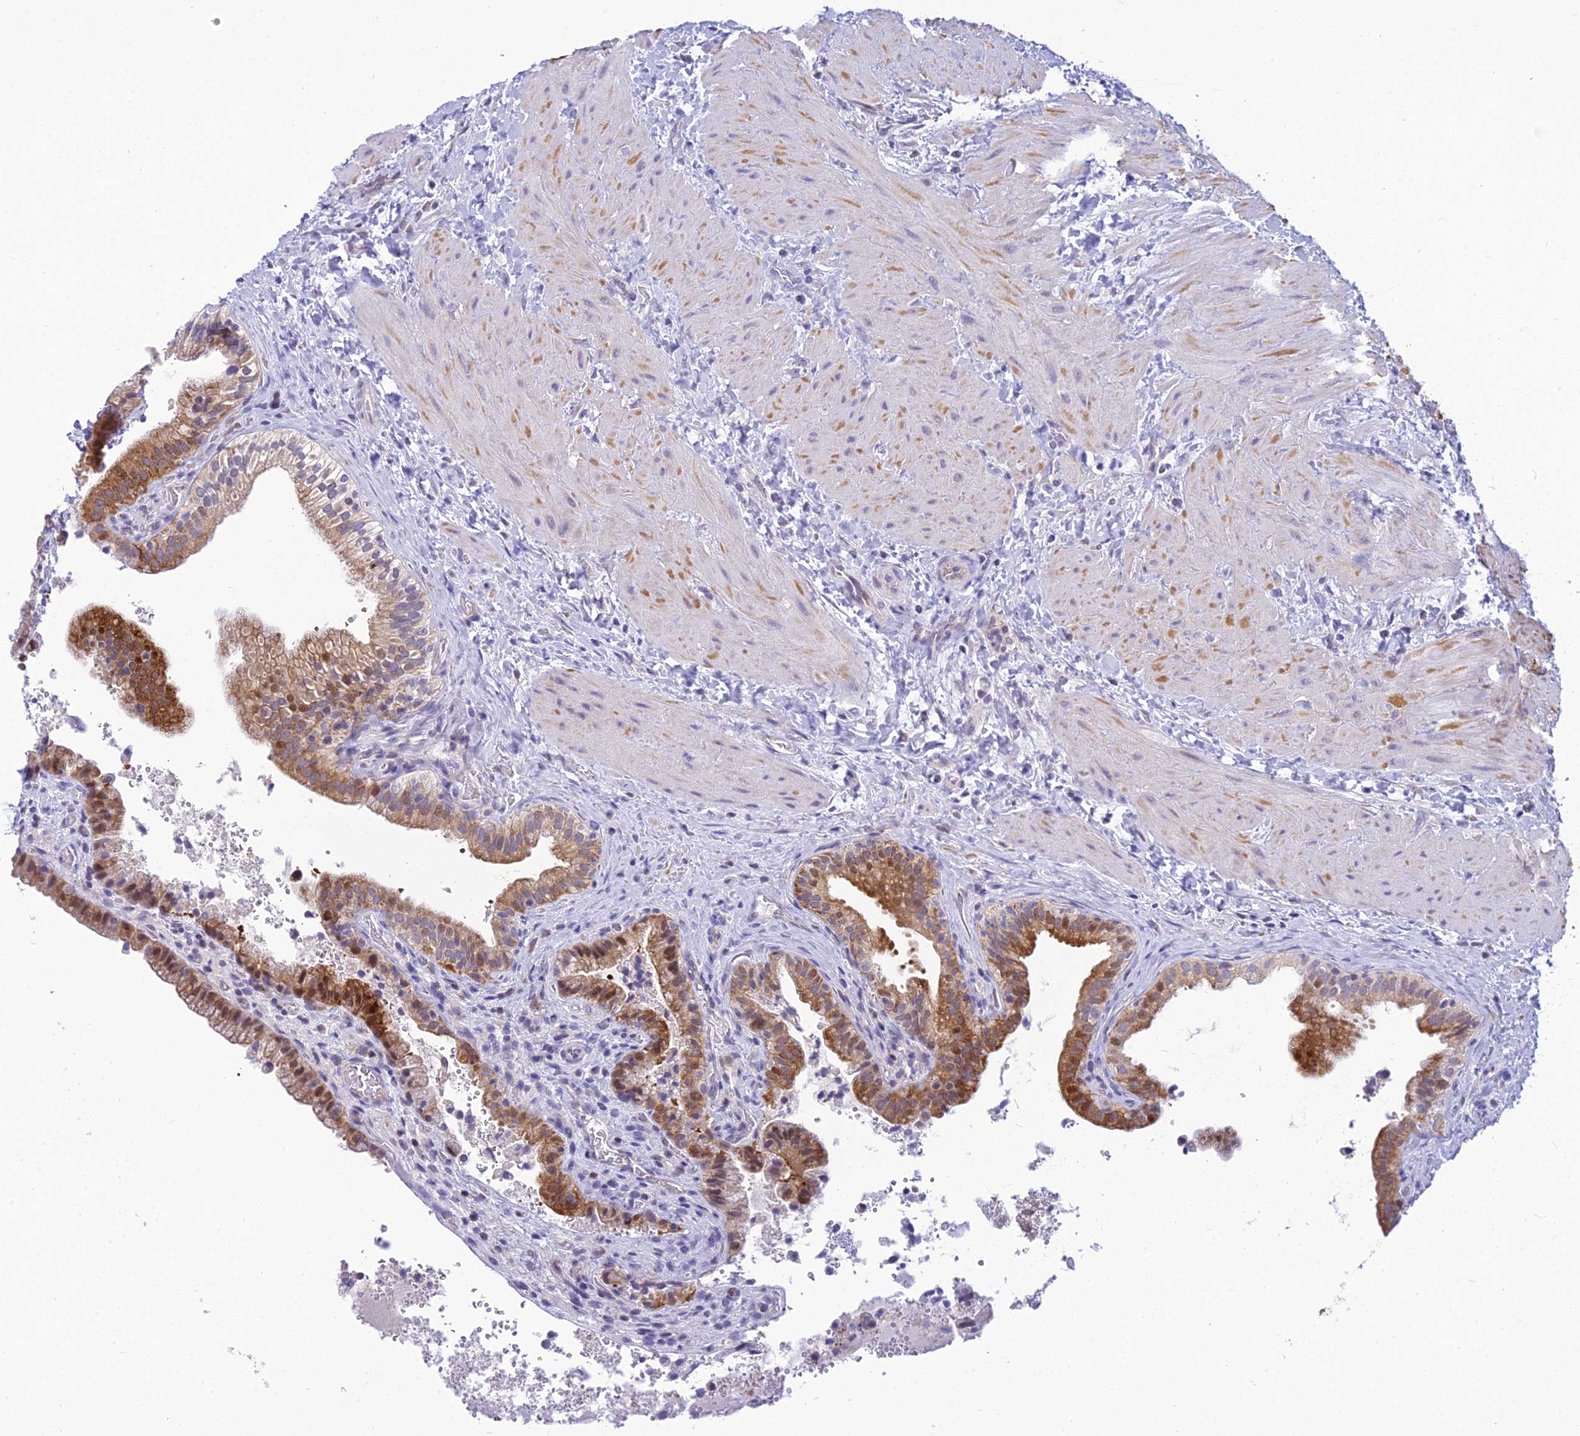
{"staining": {"intensity": "strong", "quantity": "25%-75%", "location": "cytoplasmic/membranous,nuclear"}, "tissue": "gallbladder", "cell_type": "Glandular cells", "image_type": "normal", "snomed": [{"axis": "morphology", "description": "Normal tissue, NOS"}, {"axis": "topography", "description": "Gallbladder"}], "caption": "This is an image of immunohistochemistry (IHC) staining of unremarkable gallbladder, which shows strong positivity in the cytoplasmic/membranous,nuclear of glandular cells.", "gene": "ZMIZ1", "patient": {"sex": "male", "age": 24}}